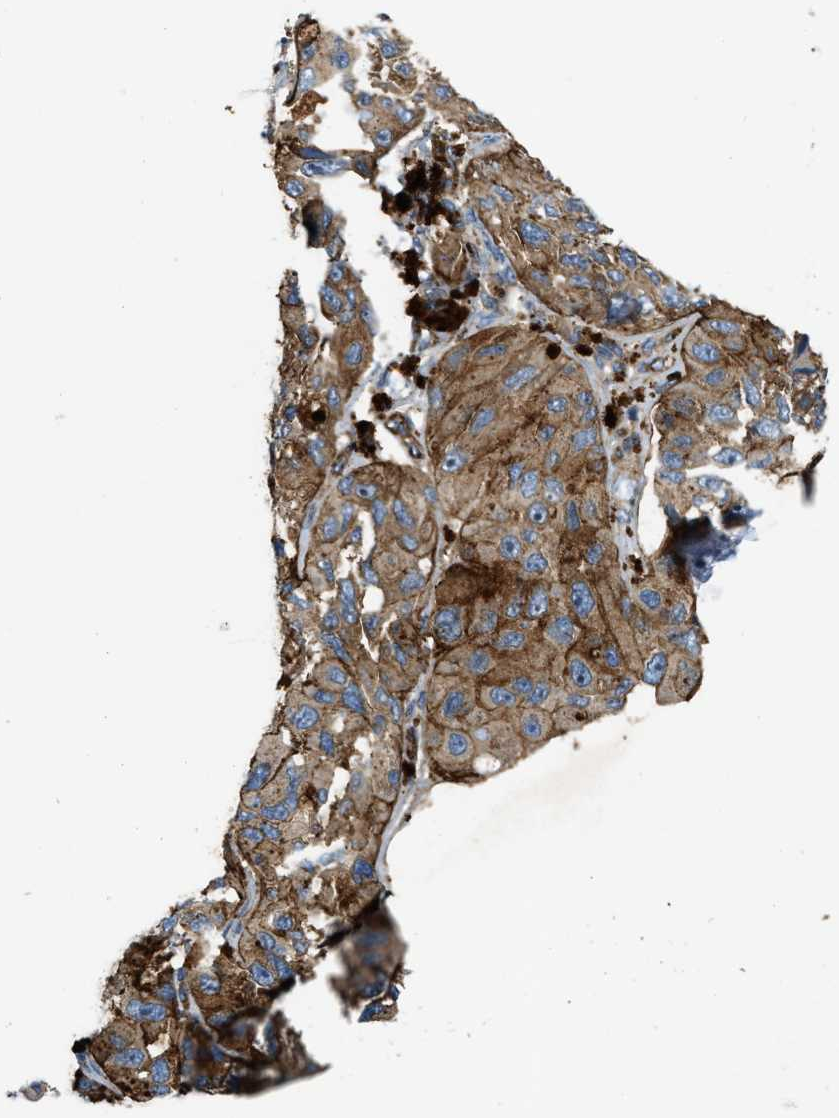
{"staining": {"intensity": "moderate", "quantity": ">75%", "location": "cytoplasmic/membranous"}, "tissue": "melanoma", "cell_type": "Tumor cells", "image_type": "cancer", "snomed": [{"axis": "morphology", "description": "Malignant melanoma, NOS"}, {"axis": "topography", "description": "Skin"}], "caption": "Protein expression analysis of malignant melanoma shows moderate cytoplasmic/membranous staining in about >75% of tumor cells. Immunohistochemistry (ihc) stains the protein in brown and the nuclei are stained blue.", "gene": "ERC1", "patient": {"sex": "female", "age": 73}}